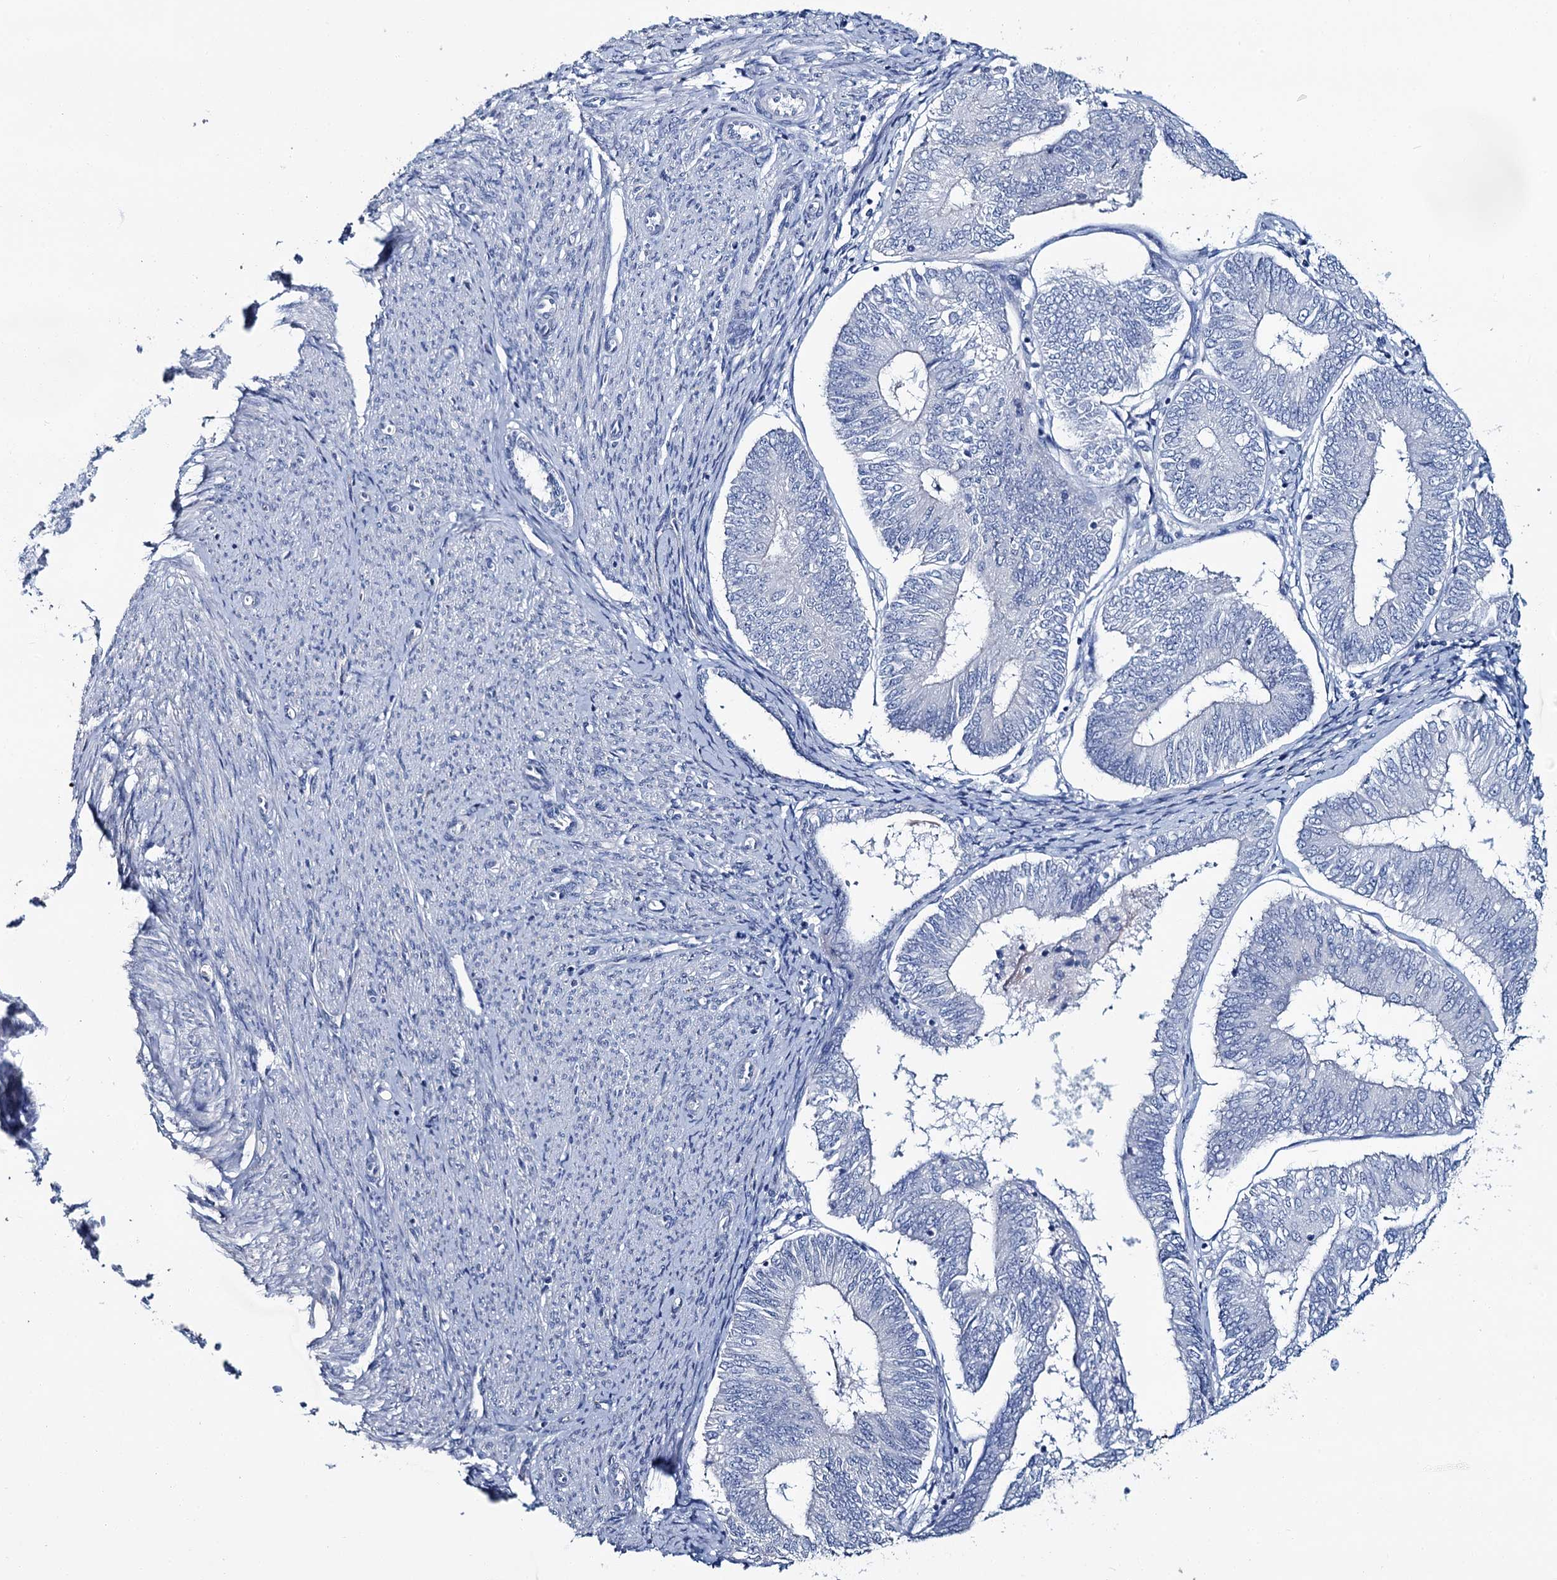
{"staining": {"intensity": "negative", "quantity": "none", "location": "none"}, "tissue": "endometrial cancer", "cell_type": "Tumor cells", "image_type": "cancer", "snomed": [{"axis": "morphology", "description": "Adenocarcinoma, NOS"}, {"axis": "topography", "description": "Endometrium"}], "caption": "Protein analysis of endometrial adenocarcinoma shows no significant positivity in tumor cells.", "gene": "SNCB", "patient": {"sex": "female", "age": 58}}